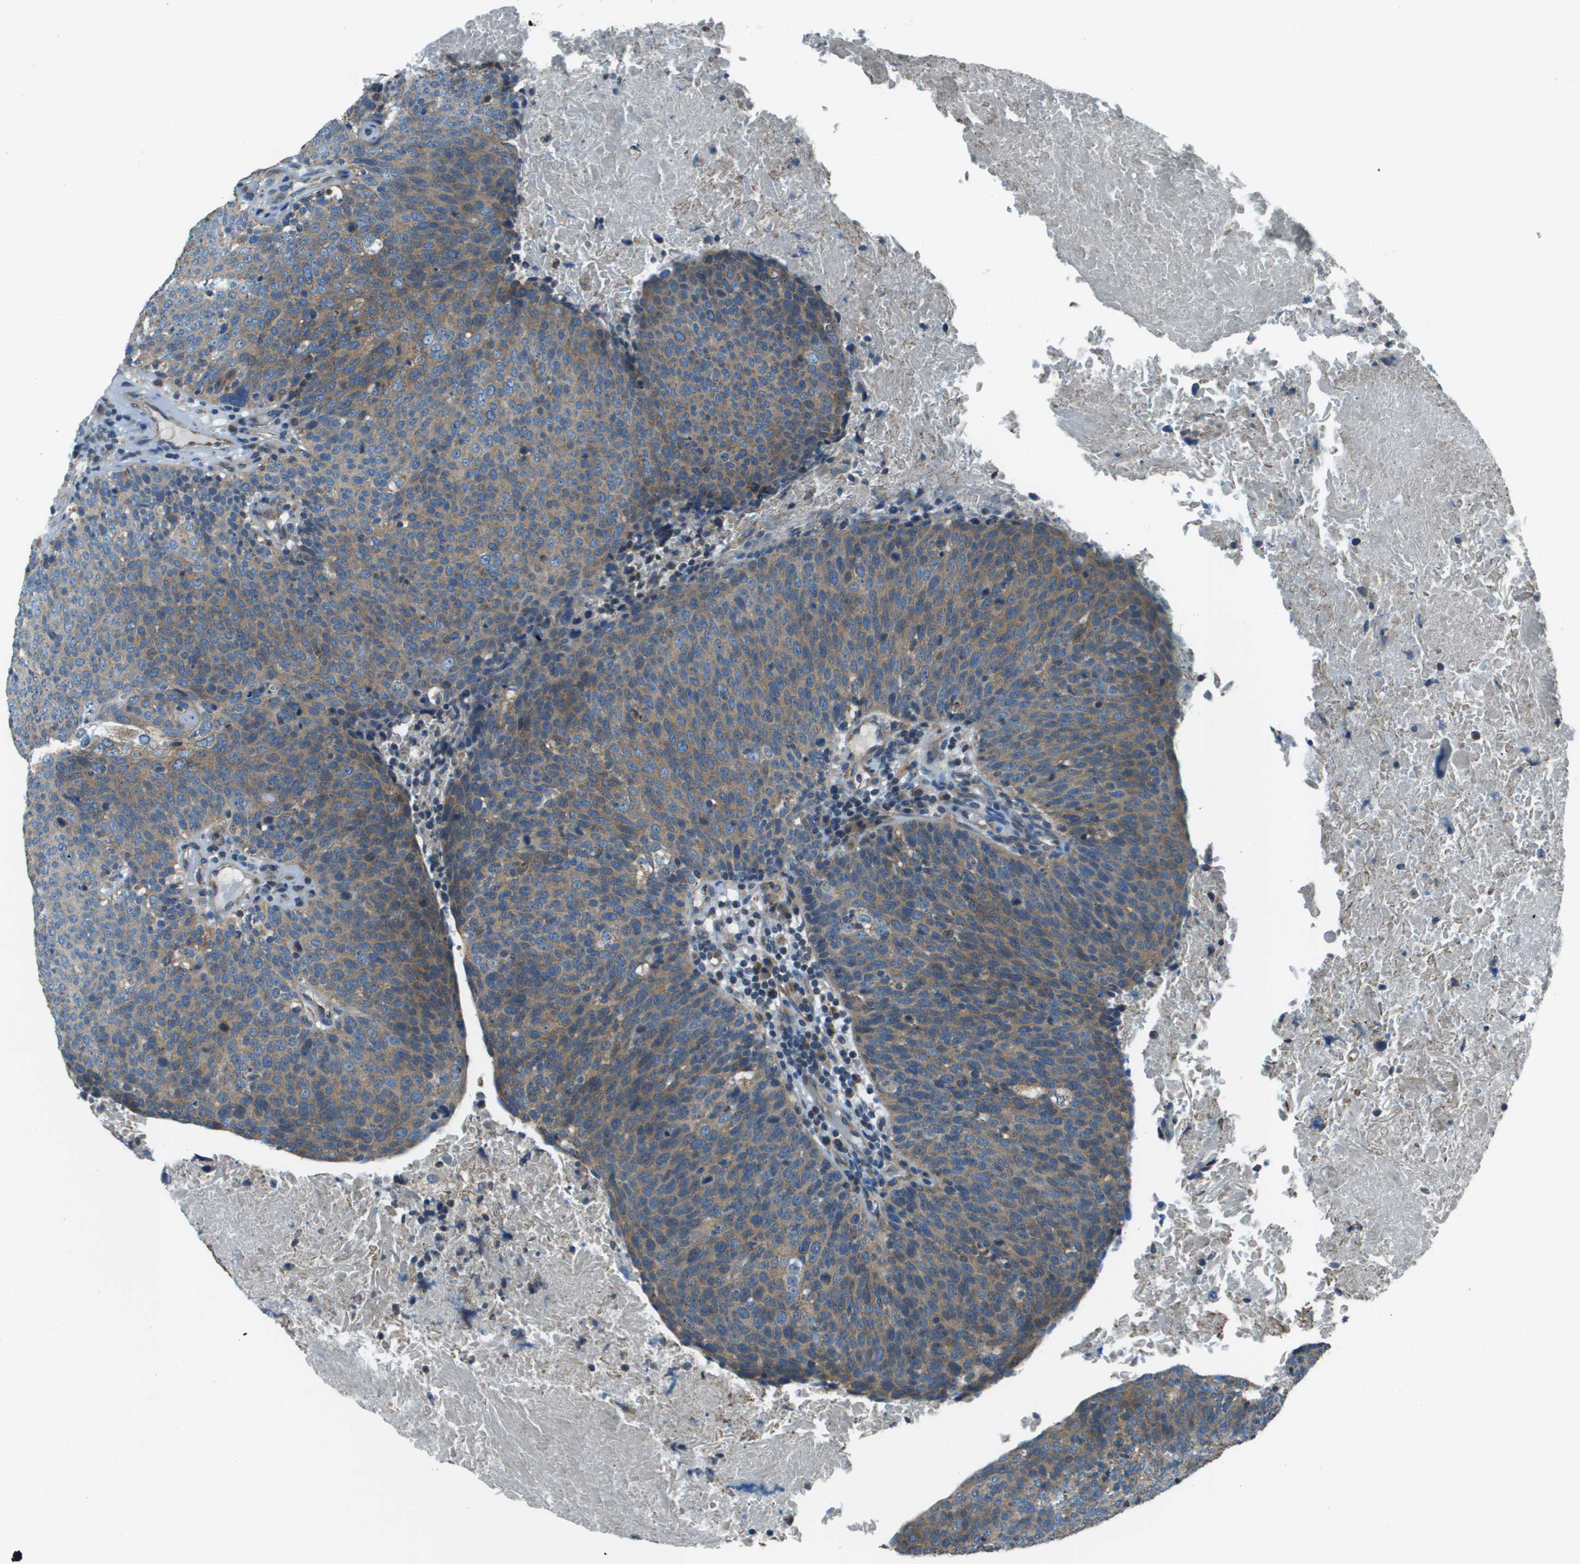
{"staining": {"intensity": "weak", "quantity": ">75%", "location": "cytoplasmic/membranous"}, "tissue": "head and neck cancer", "cell_type": "Tumor cells", "image_type": "cancer", "snomed": [{"axis": "morphology", "description": "Squamous cell carcinoma, NOS"}, {"axis": "morphology", "description": "Squamous cell carcinoma, metastatic, NOS"}, {"axis": "topography", "description": "Lymph node"}, {"axis": "topography", "description": "Head-Neck"}], "caption": "Protein expression analysis of head and neck cancer displays weak cytoplasmic/membranous staining in approximately >75% of tumor cells.", "gene": "TMEM51", "patient": {"sex": "male", "age": 62}}